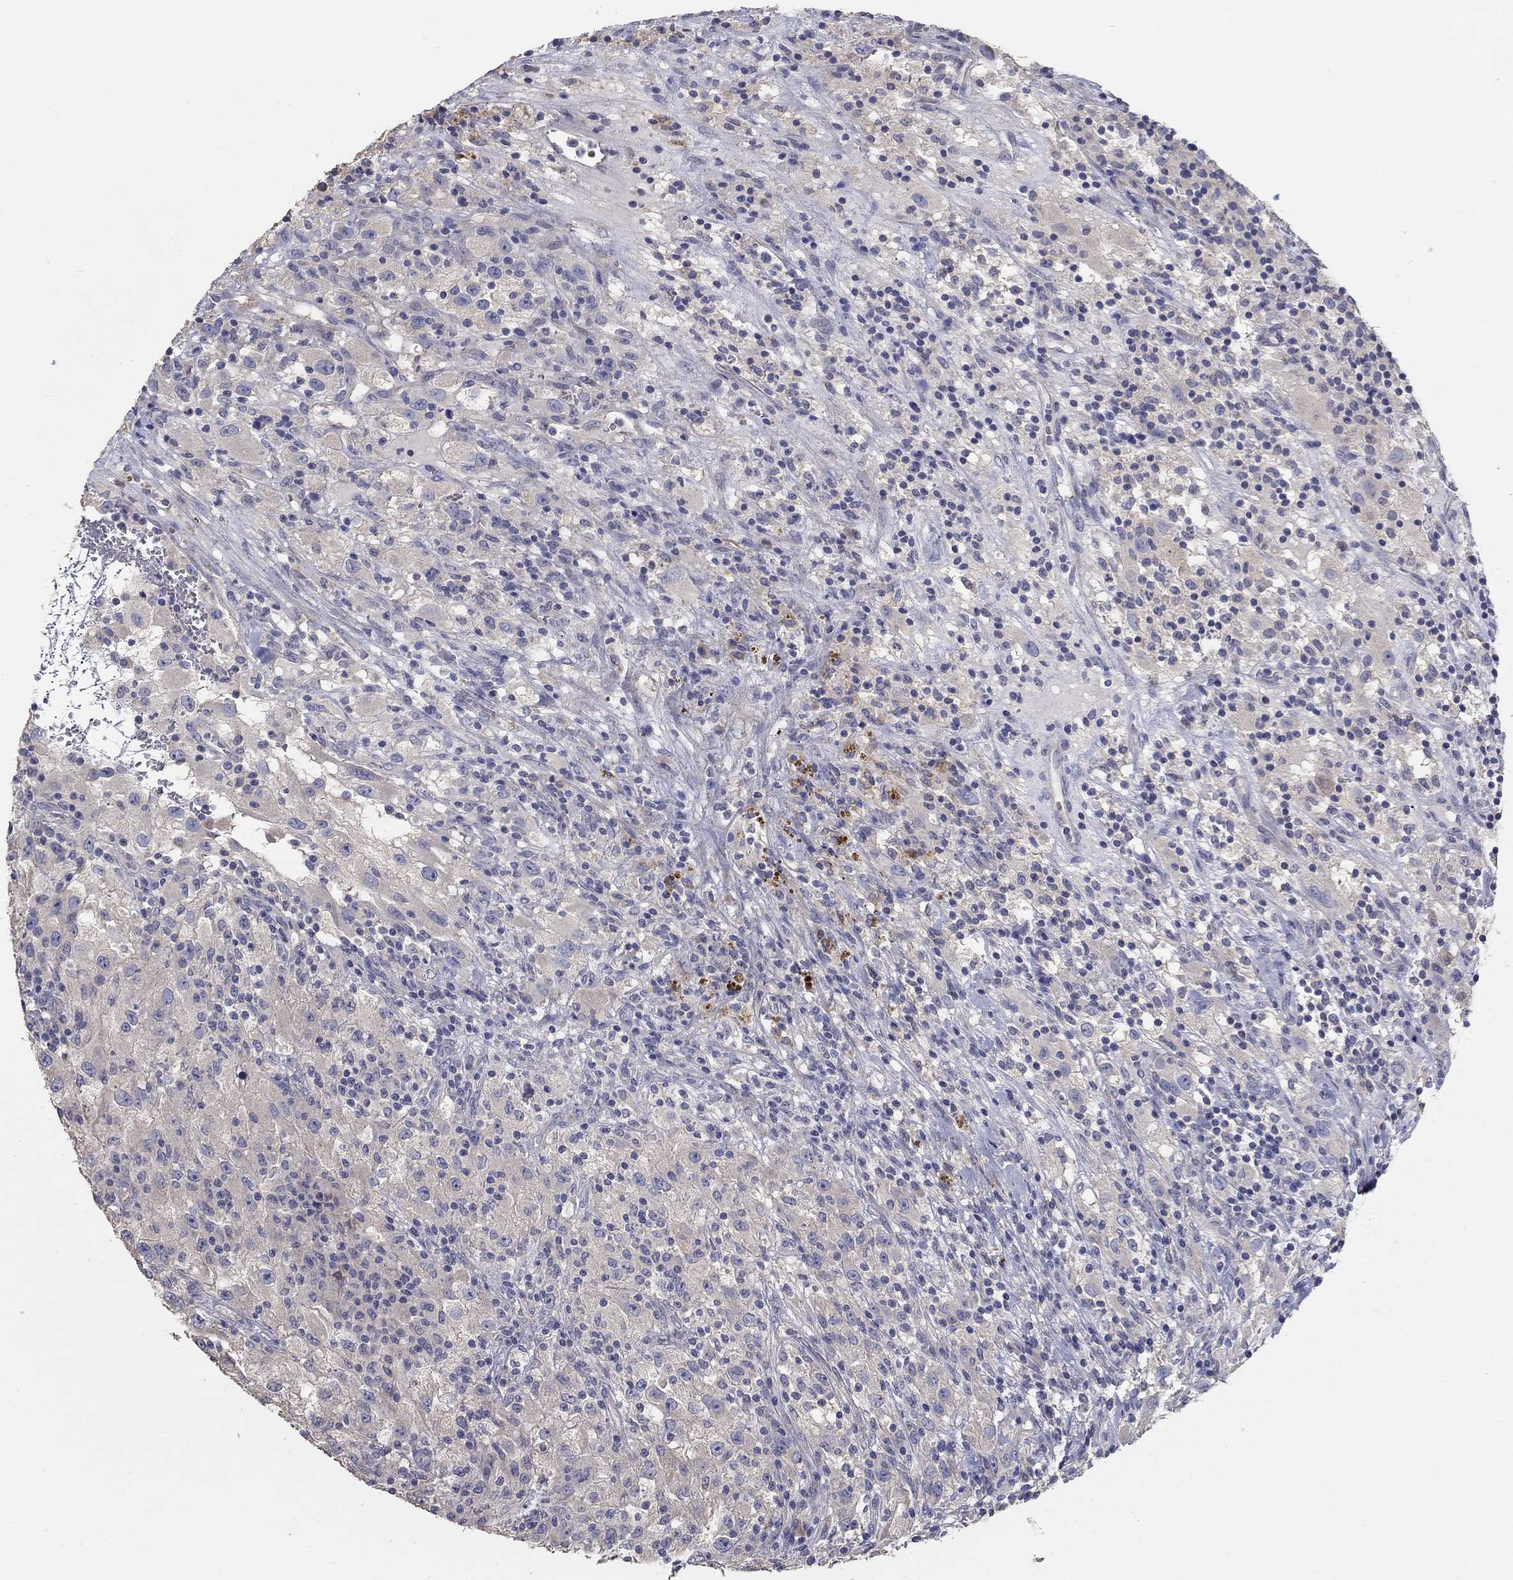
{"staining": {"intensity": "negative", "quantity": "none", "location": "none"}, "tissue": "renal cancer", "cell_type": "Tumor cells", "image_type": "cancer", "snomed": [{"axis": "morphology", "description": "Adenocarcinoma, NOS"}, {"axis": "topography", "description": "Kidney"}], "caption": "The immunohistochemistry histopathology image has no significant expression in tumor cells of adenocarcinoma (renal) tissue.", "gene": "DOCK3", "patient": {"sex": "female", "age": 67}}